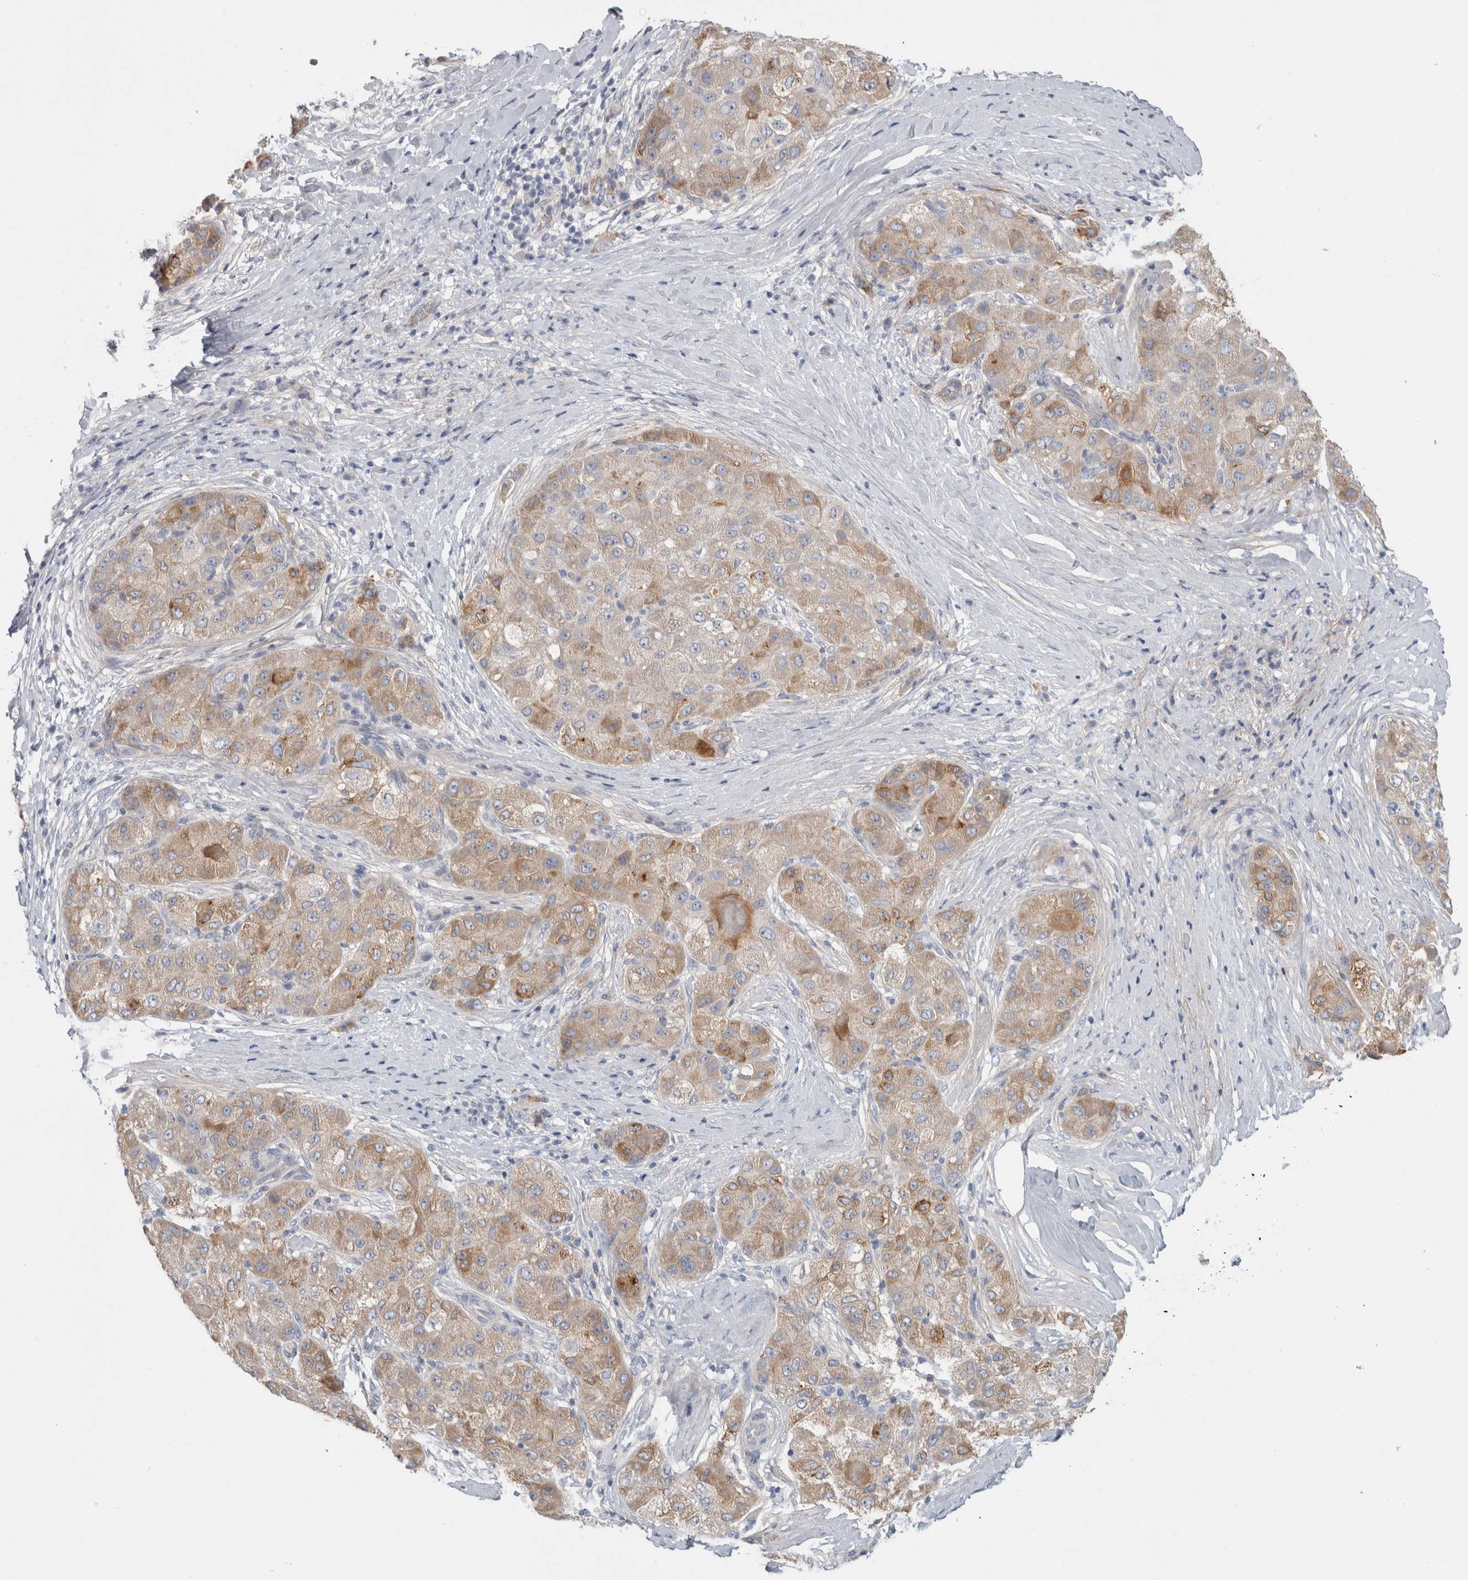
{"staining": {"intensity": "moderate", "quantity": "<25%", "location": "cytoplasmic/membranous"}, "tissue": "liver cancer", "cell_type": "Tumor cells", "image_type": "cancer", "snomed": [{"axis": "morphology", "description": "Carcinoma, Hepatocellular, NOS"}, {"axis": "topography", "description": "Liver"}], "caption": "Immunohistochemical staining of human liver cancer (hepatocellular carcinoma) displays low levels of moderate cytoplasmic/membranous positivity in about <25% of tumor cells.", "gene": "CD55", "patient": {"sex": "male", "age": 80}}